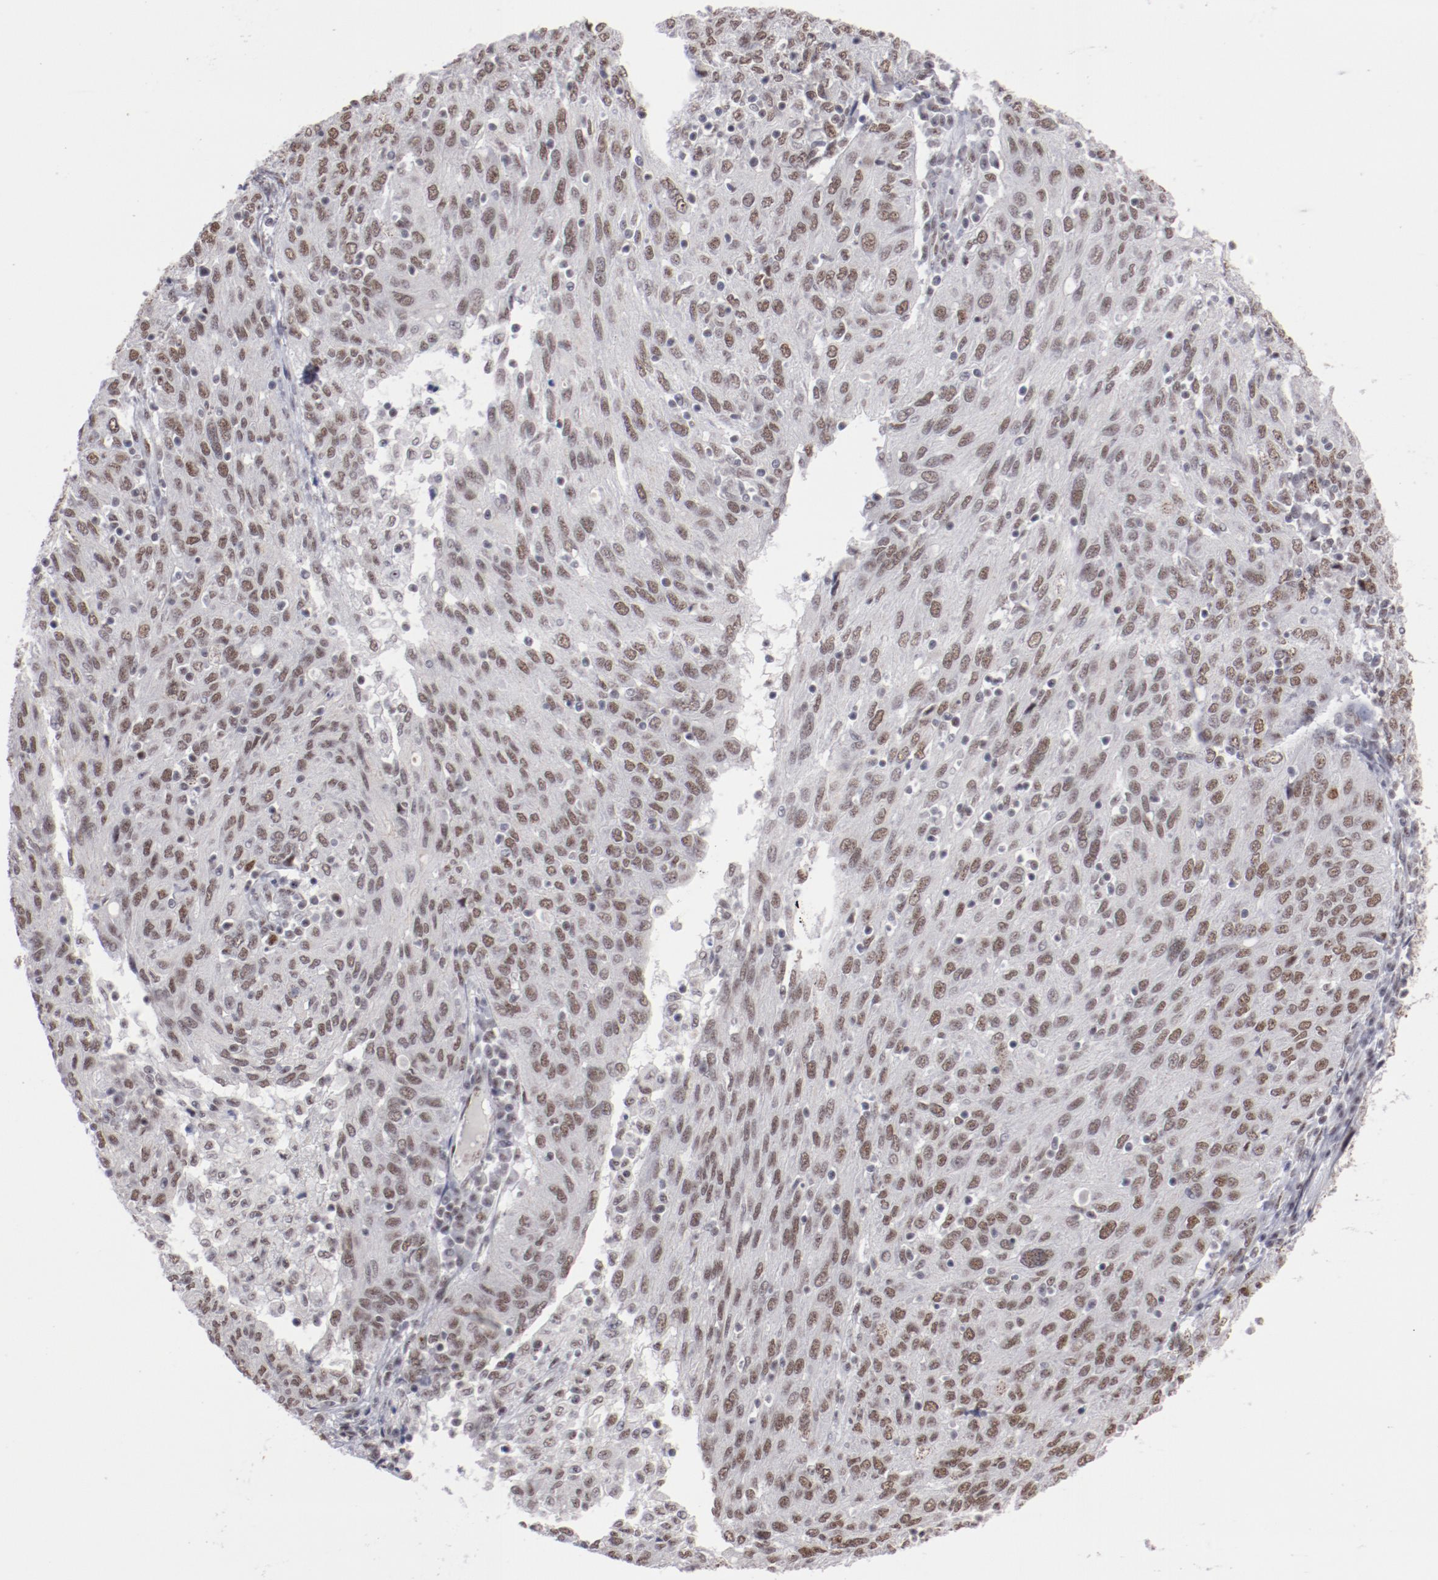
{"staining": {"intensity": "weak", "quantity": ">75%", "location": "nuclear"}, "tissue": "ovarian cancer", "cell_type": "Tumor cells", "image_type": "cancer", "snomed": [{"axis": "morphology", "description": "Carcinoma, endometroid"}, {"axis": "topography", "description": "Ovary"}], "caption": "Tumor cells show low levels of weak nuclear expression in approximately >75% of cells in ovarian endometroid carcinoma.", "gene": "TFAP4", "patient": {"sex": "female", "age": 50}}